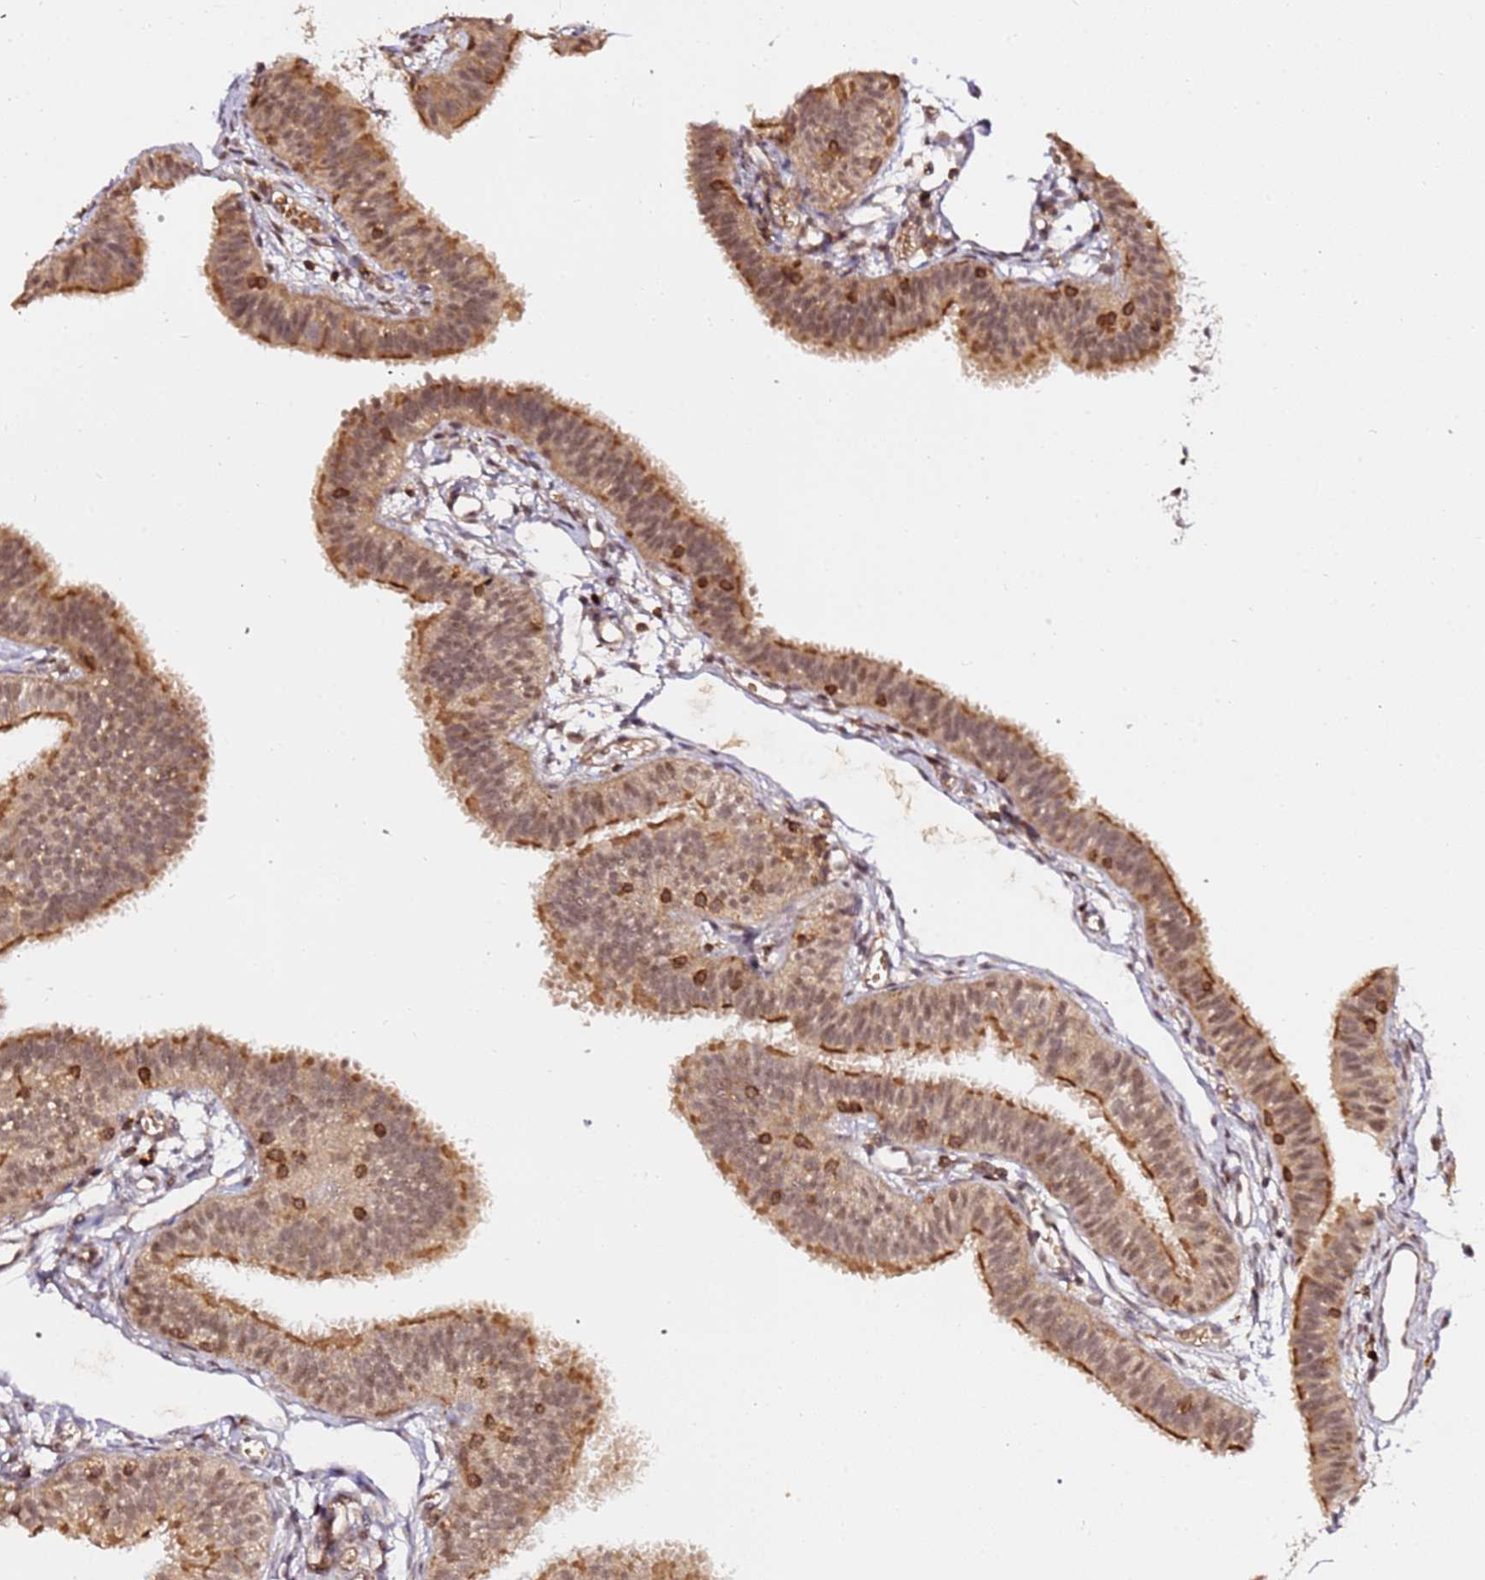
{"staining": {"intensity": "moderate", "quantity": ">75%", "location": "cytoplasmic/membranous,nuclear"}, "tissue": "fallopian tube", "cell_type": "Glandular cells", "image_type": "normal", "snomed": [{"axis": "morphology", "description": "Normal tissue, NOS"}, {"axis": "topography", "description": "Fallopian tube"}], "caption": "Brown immunohistochemical staining in normal fallopian tube demonstrates moderate cytoplasmic/membranous,nuclear positivity in approximately >75% of glandular cells. (IHC, brightfield microscopy, high magnification).", "gene": "OR5V1", "patient": {"sex": "female", "age": 35}}